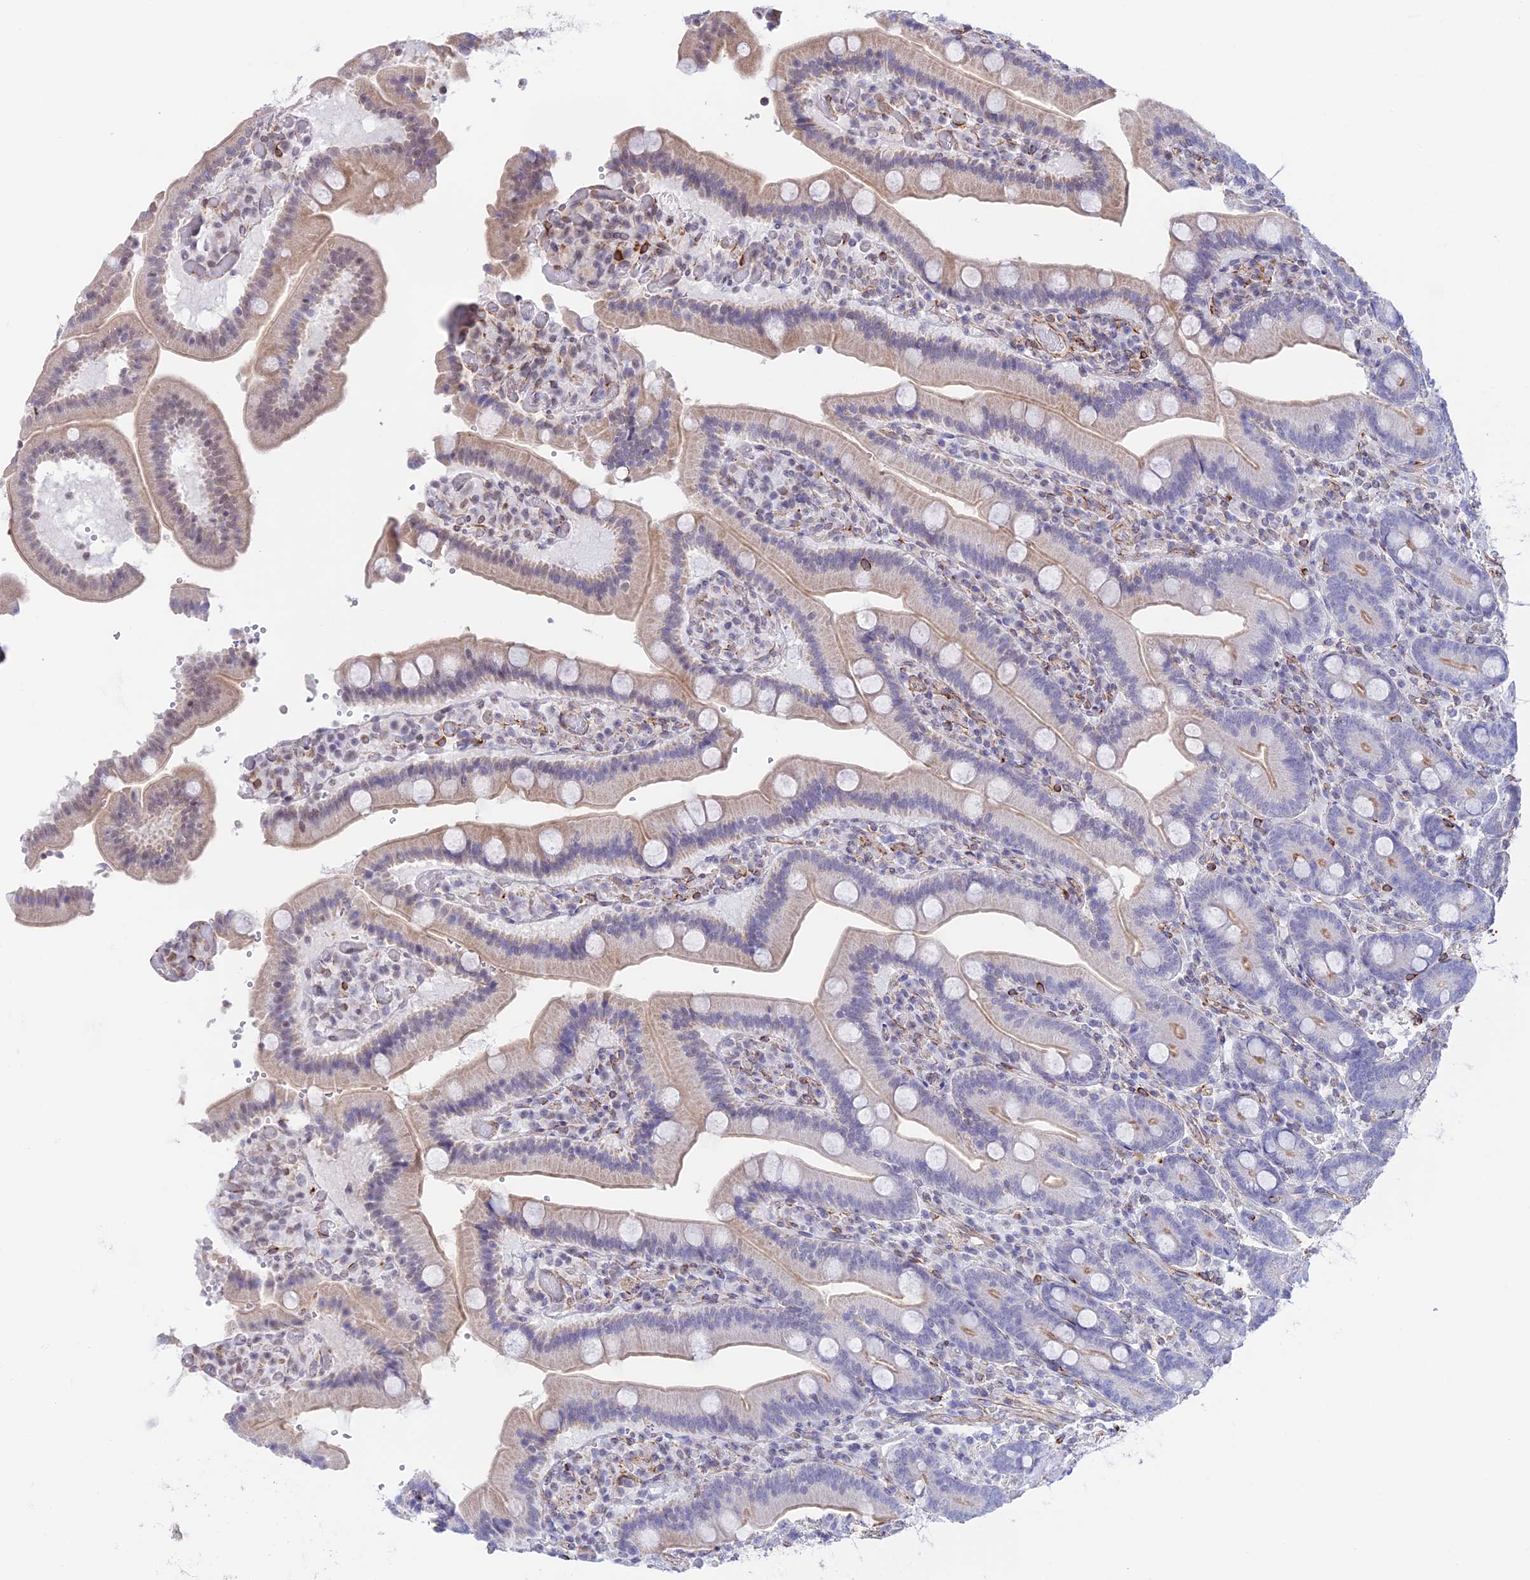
{"staining": {"intensity": "weak", "quantity": "25%-75%", "location": "cytoplasmic/membranous"}, "tissue": "duodenum", "cell_type": "Glandular cells", "image_type": "normal", "snomed": [{"axis": "morphology", "description": "Normal tissue, NOS"}, {"axis": "topography", "description": "Duodenum"}], "caption": "Duodenum stained with DAB immunohistochemistry (IHC) demonstrates low levels of weak cytoplasmic/membranous positivity in about 25%-75% of glandular cells.", "gene": "ZNF652", "patient": {"sex": "female", "age": 62}}